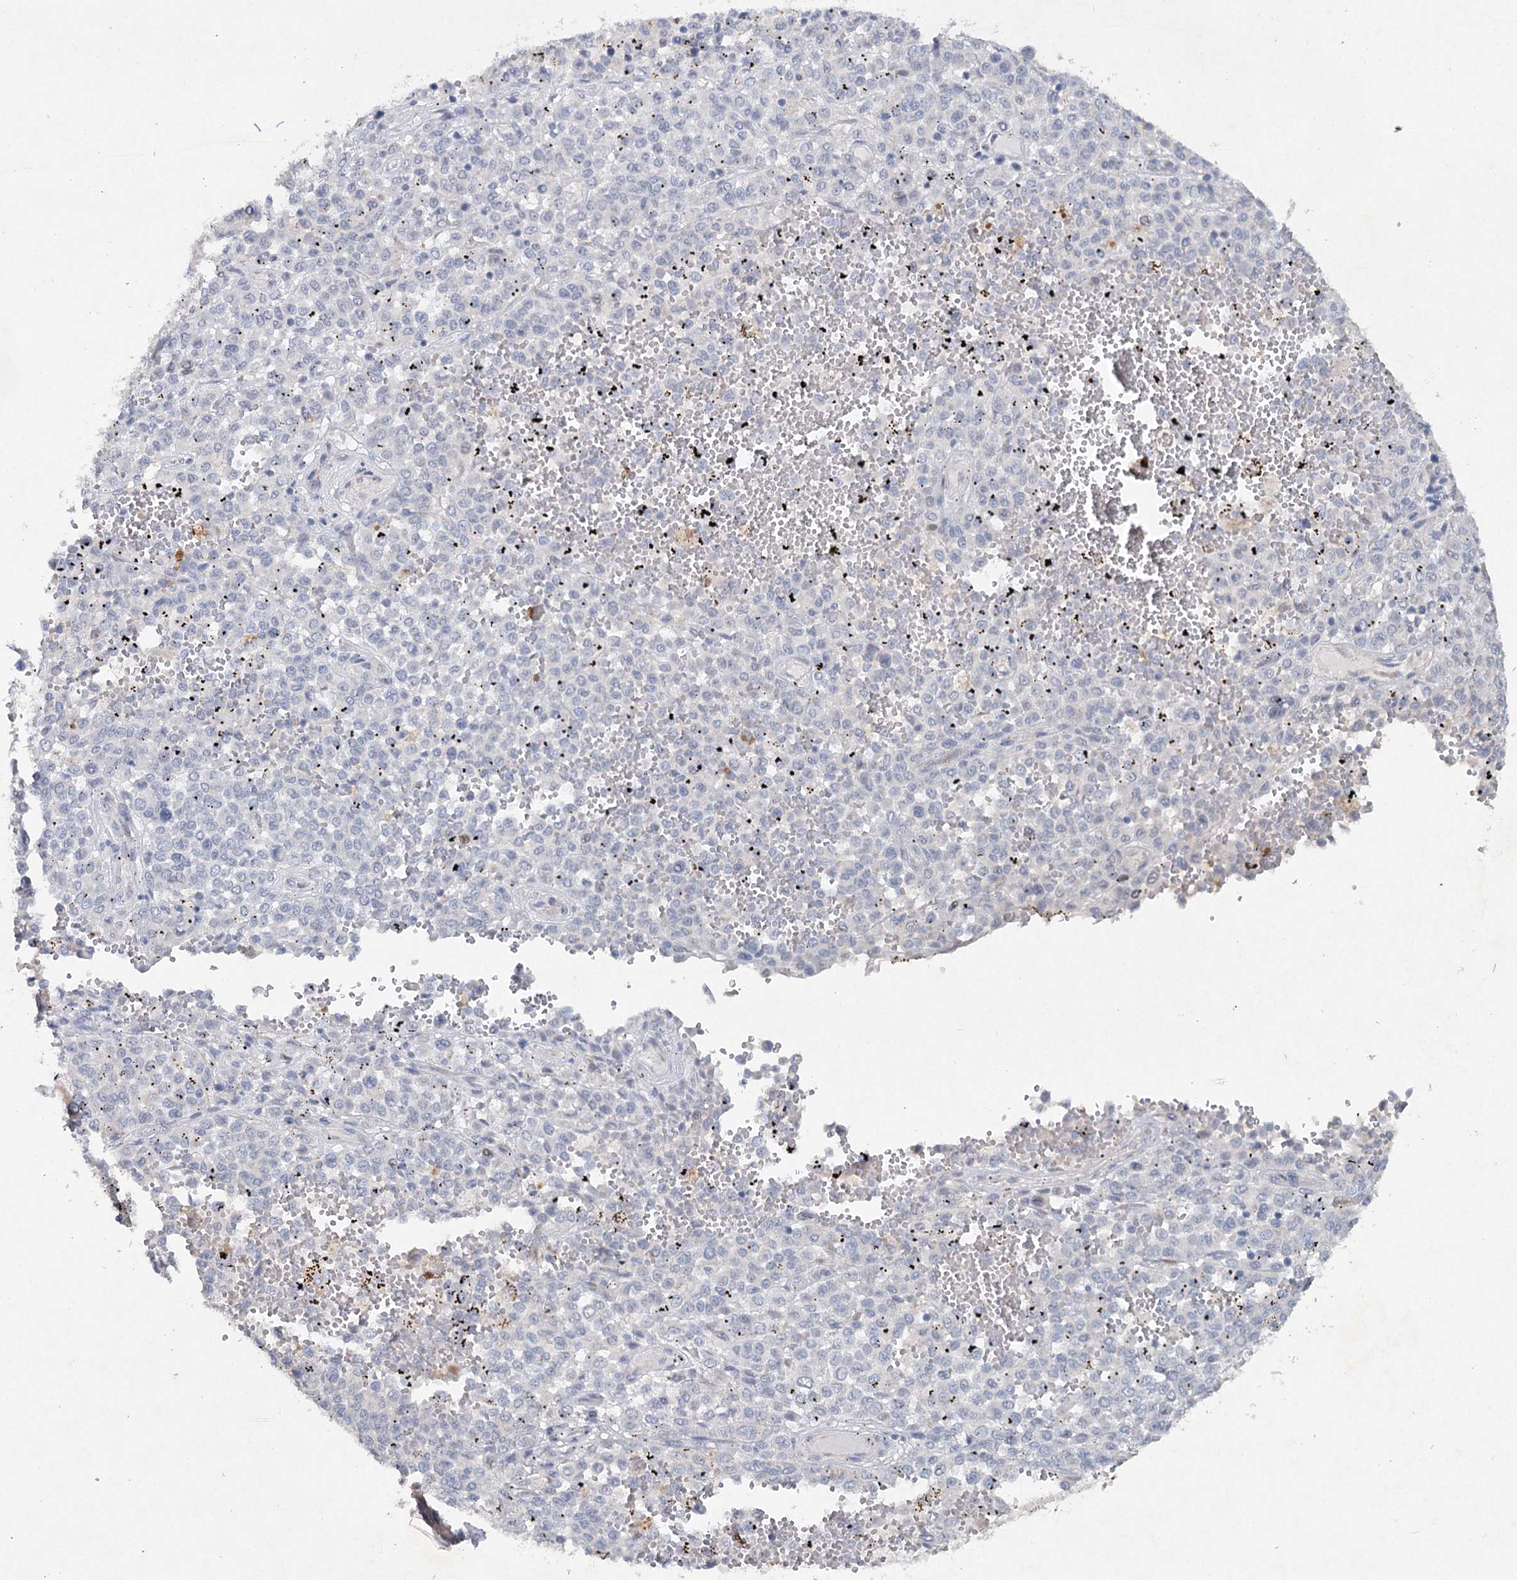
{"staining": {"intensity": "negative", "quantity": "none", "location": "none"}, "tissue": "melanoma", "cell_type": "Tumor cells", "image_type": "cancer", "snomed": [{"axis": "morphology", "description": "Malignant melanoma, Metastatic site"}, {"axis": "topography", "description": "Pancreas"}], "caption": "Tumor cells show no significant staining in malignant melanoma (metastatic site). (Stains: DAB (3,3'-diaminobenzidine) immunohistochemistry with hematoxylin counter stain, Microscopy: brightfield microscopy at high magnification).", "gene": "RFX6", "patient": {"sex": "female", "age": 30}}